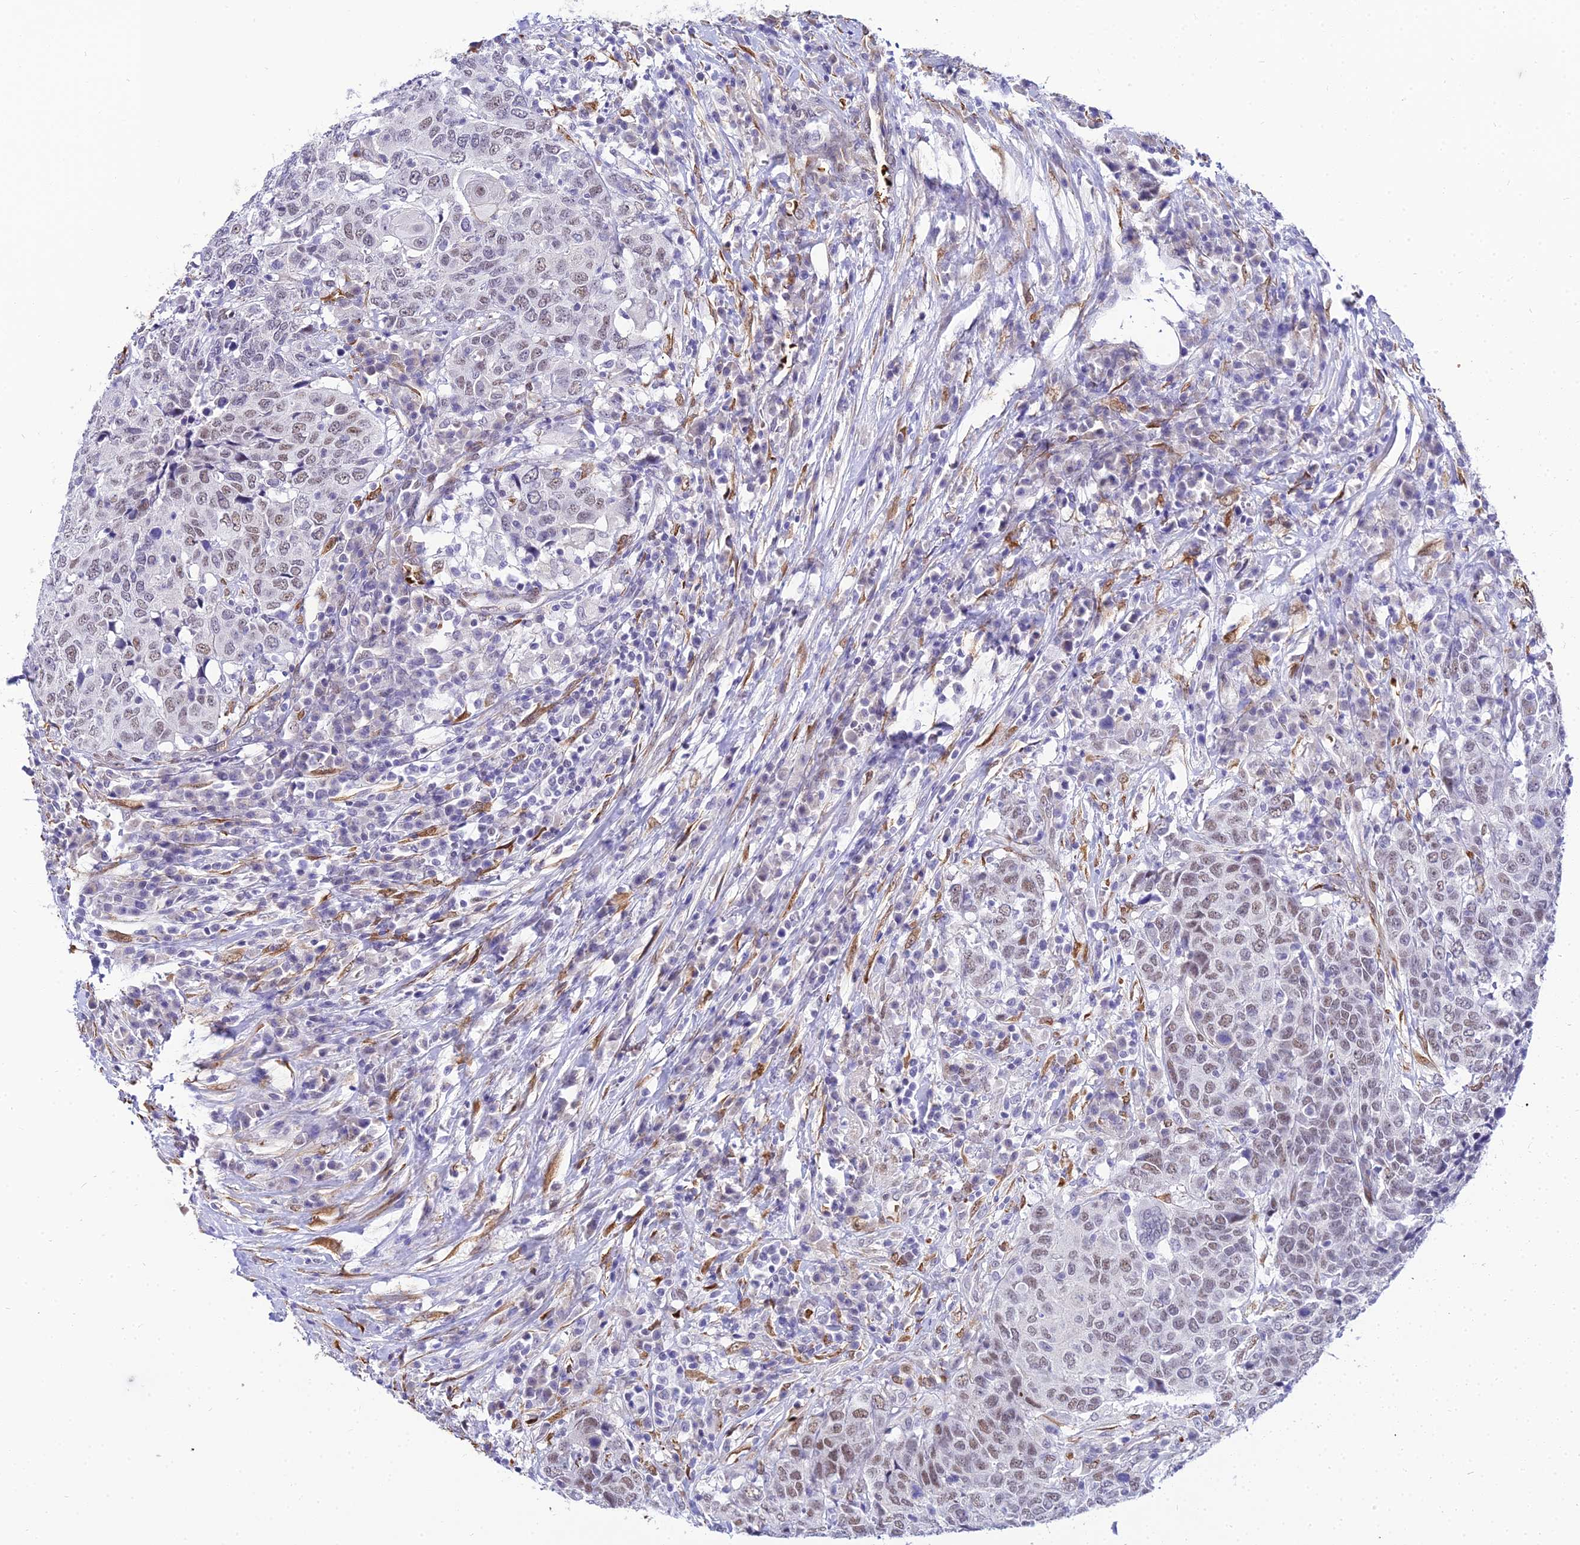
{"staining": {"intensity": "weak", "quantity": "<25%", "location": "nuclear"}, "tissue": "head and neck cancer", "cell_type": "Tumor cells", "image_type": "cancer", "snomed": [{"axis": "morphology", "description": "Squamous cell carcinoma, NOS"}, {"axis": "topography", "description": "Head-Neck"}], "caption": "A micrograph of human head and neck cancer (squamous cell carcinoma) is negative for staining in tumor cells.", "gene": "BCL9", "patient": {"sex": "male", "age": 66}}